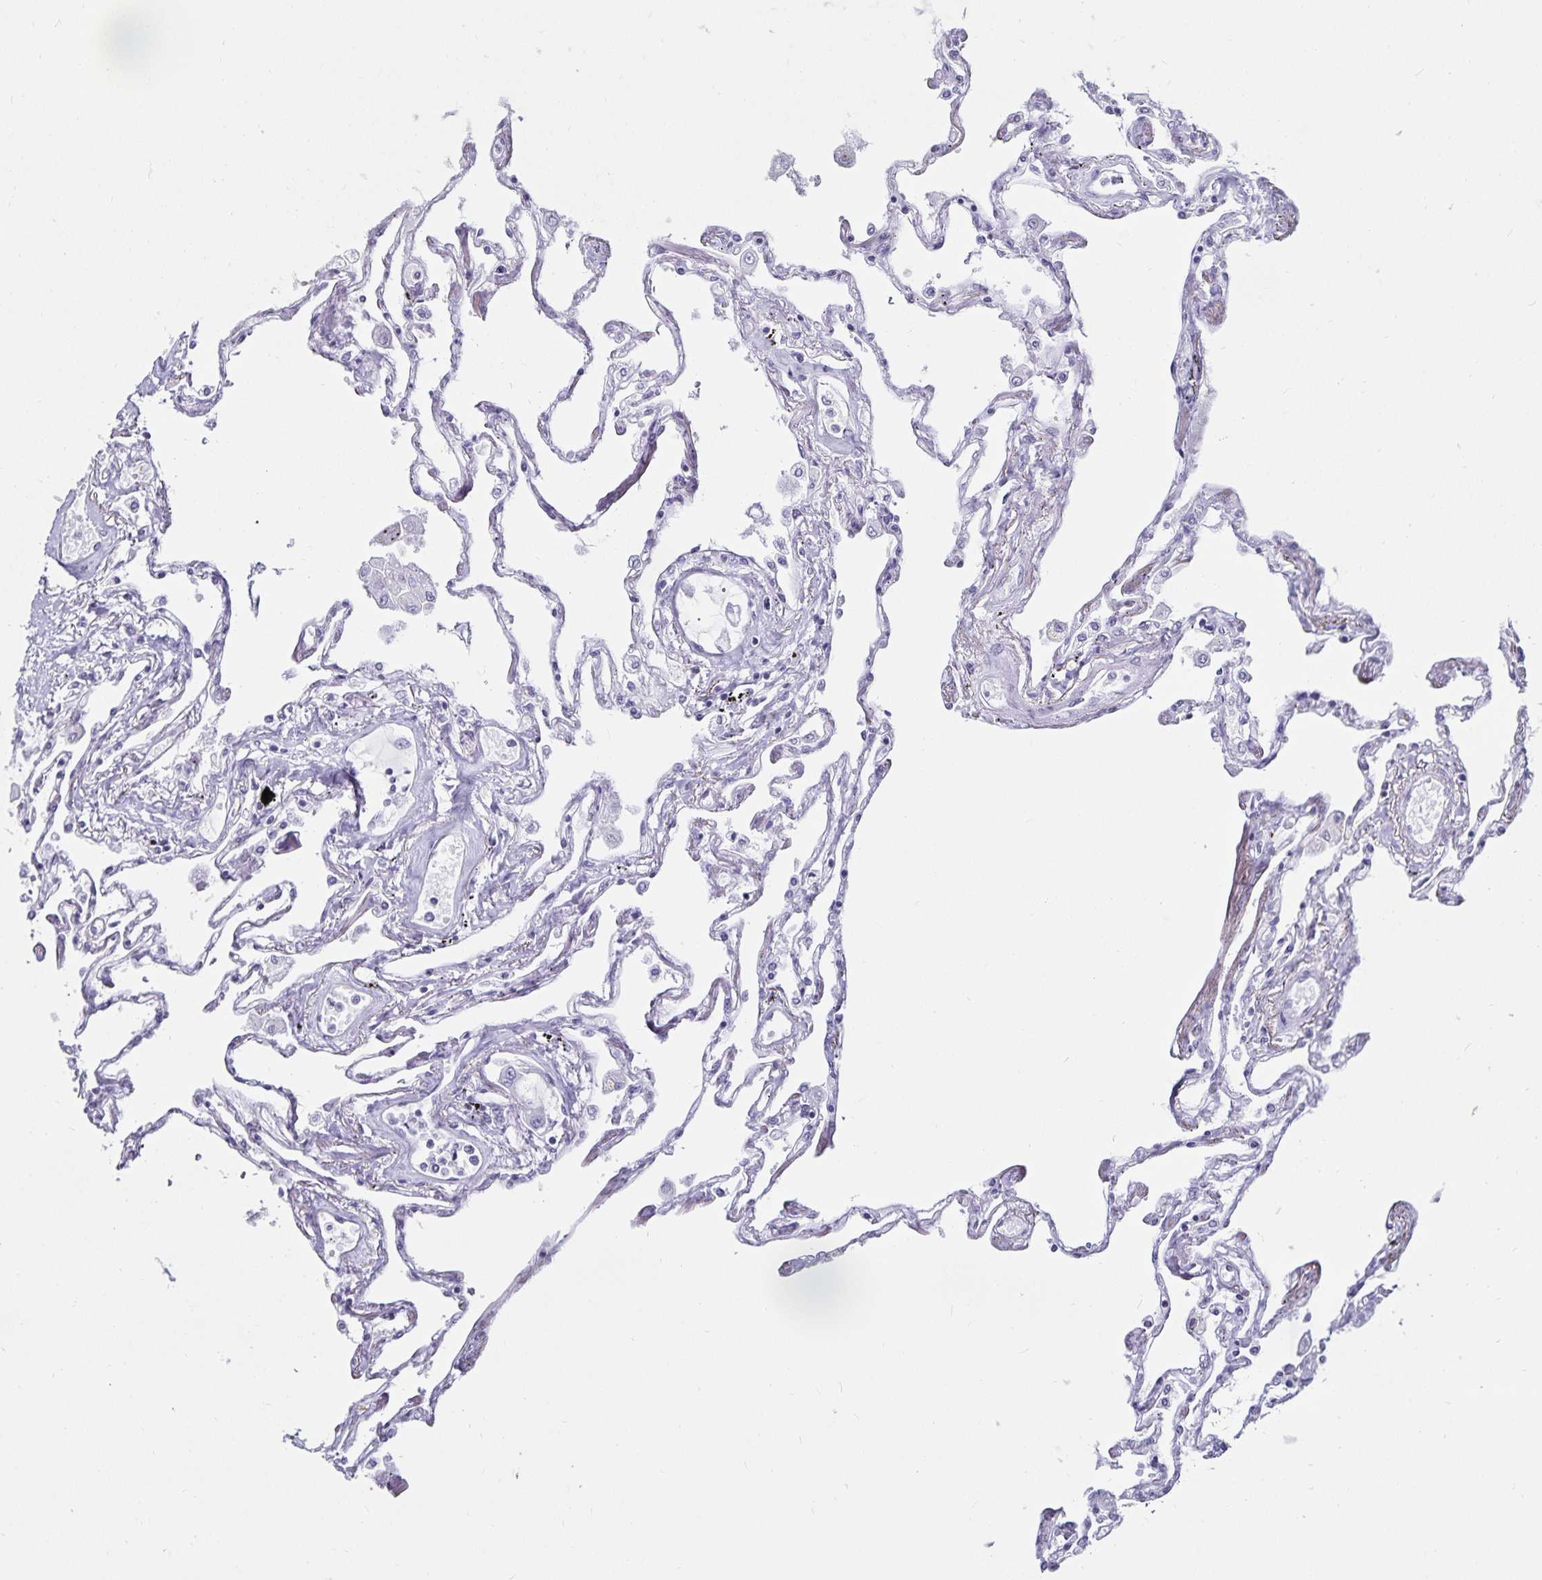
{"staining": {"intensity": "negative", "quantity": "none", "location": "none"}, "tissue": "lung", "cell_type": "Alveolar cells", "image_type": "normal", "snomed": [{"axis": "morphology", "description": "Normal tissue, NOS"}, {"axis": "morphology", "description": "Adenocarcinoma, NOS"}, {"axis": "topography", "description": "Cartilage tissue"}, {"axis": "topography", "description": "Lung"}], "caption": "An immunohistochemistry image of normal lung is shown. There is no staining in alveolar cells of lung. (DAB immunohistochemistry, high magnification).", "gene": "DEFA6", "patient": {"sex": "female", "age": 67}}